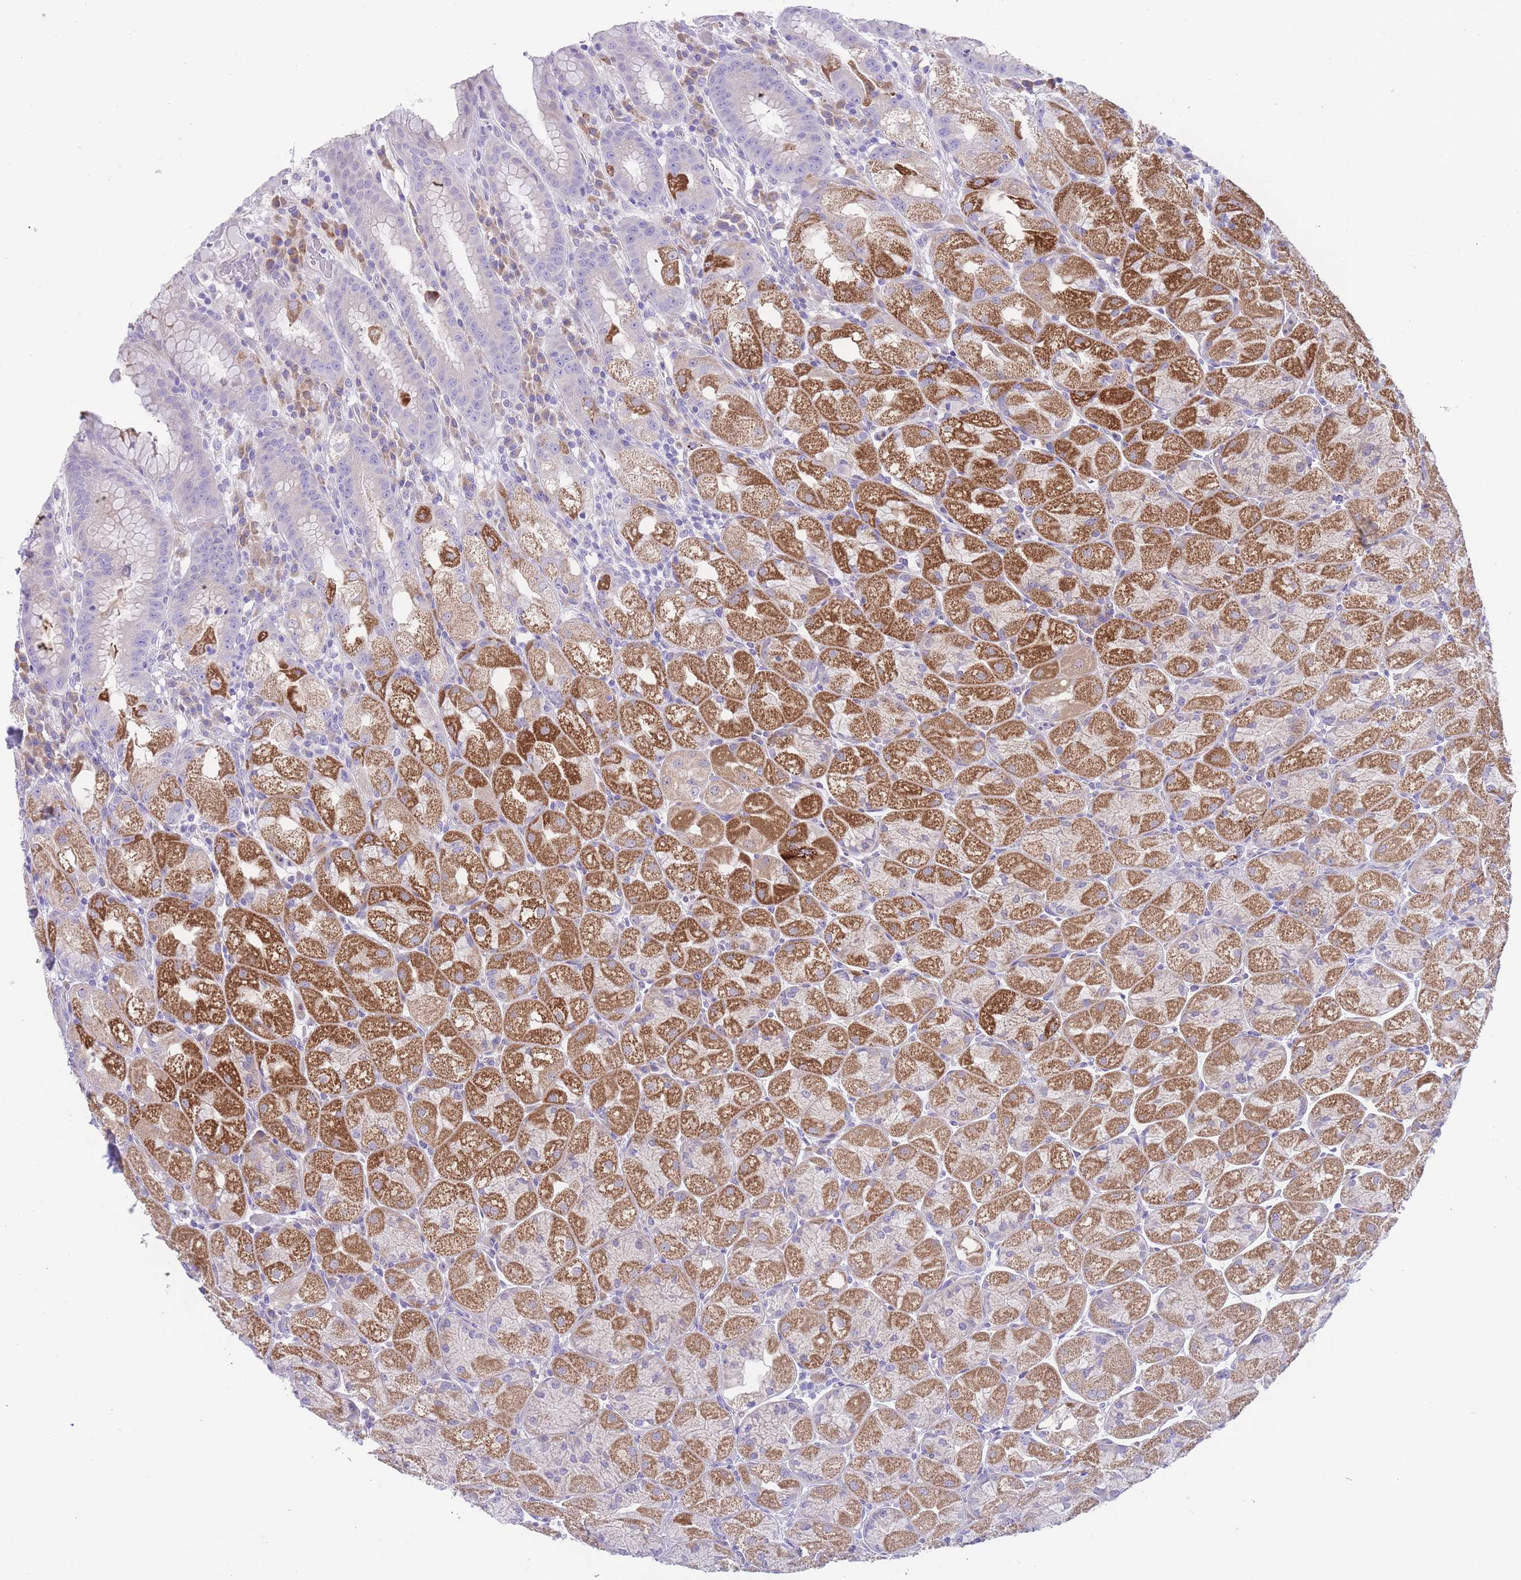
{"staining": {"intensity": "strong", "quantity": "25%-75%", "location": "cytoplasmic/membranous"}, "tissue": "stomach", "cell_type": "Glandular cells", "image_type": "normal", "snomed": [{"axis": "morphology", "description": "Normal tissue, NOS"}, {"axis": "topography", "description": "Stomach, upper"}], "caption": "Immunohistochemistry (IHC) histopathology image of unremarkable stomach stained for a protein (brown), which displays high levels of strong cytoplasmic/membranous positivity in about 25%-75% of glandular cells.", "gene": "QTRT1", "patient": {"sex": "male", "age": 52}}